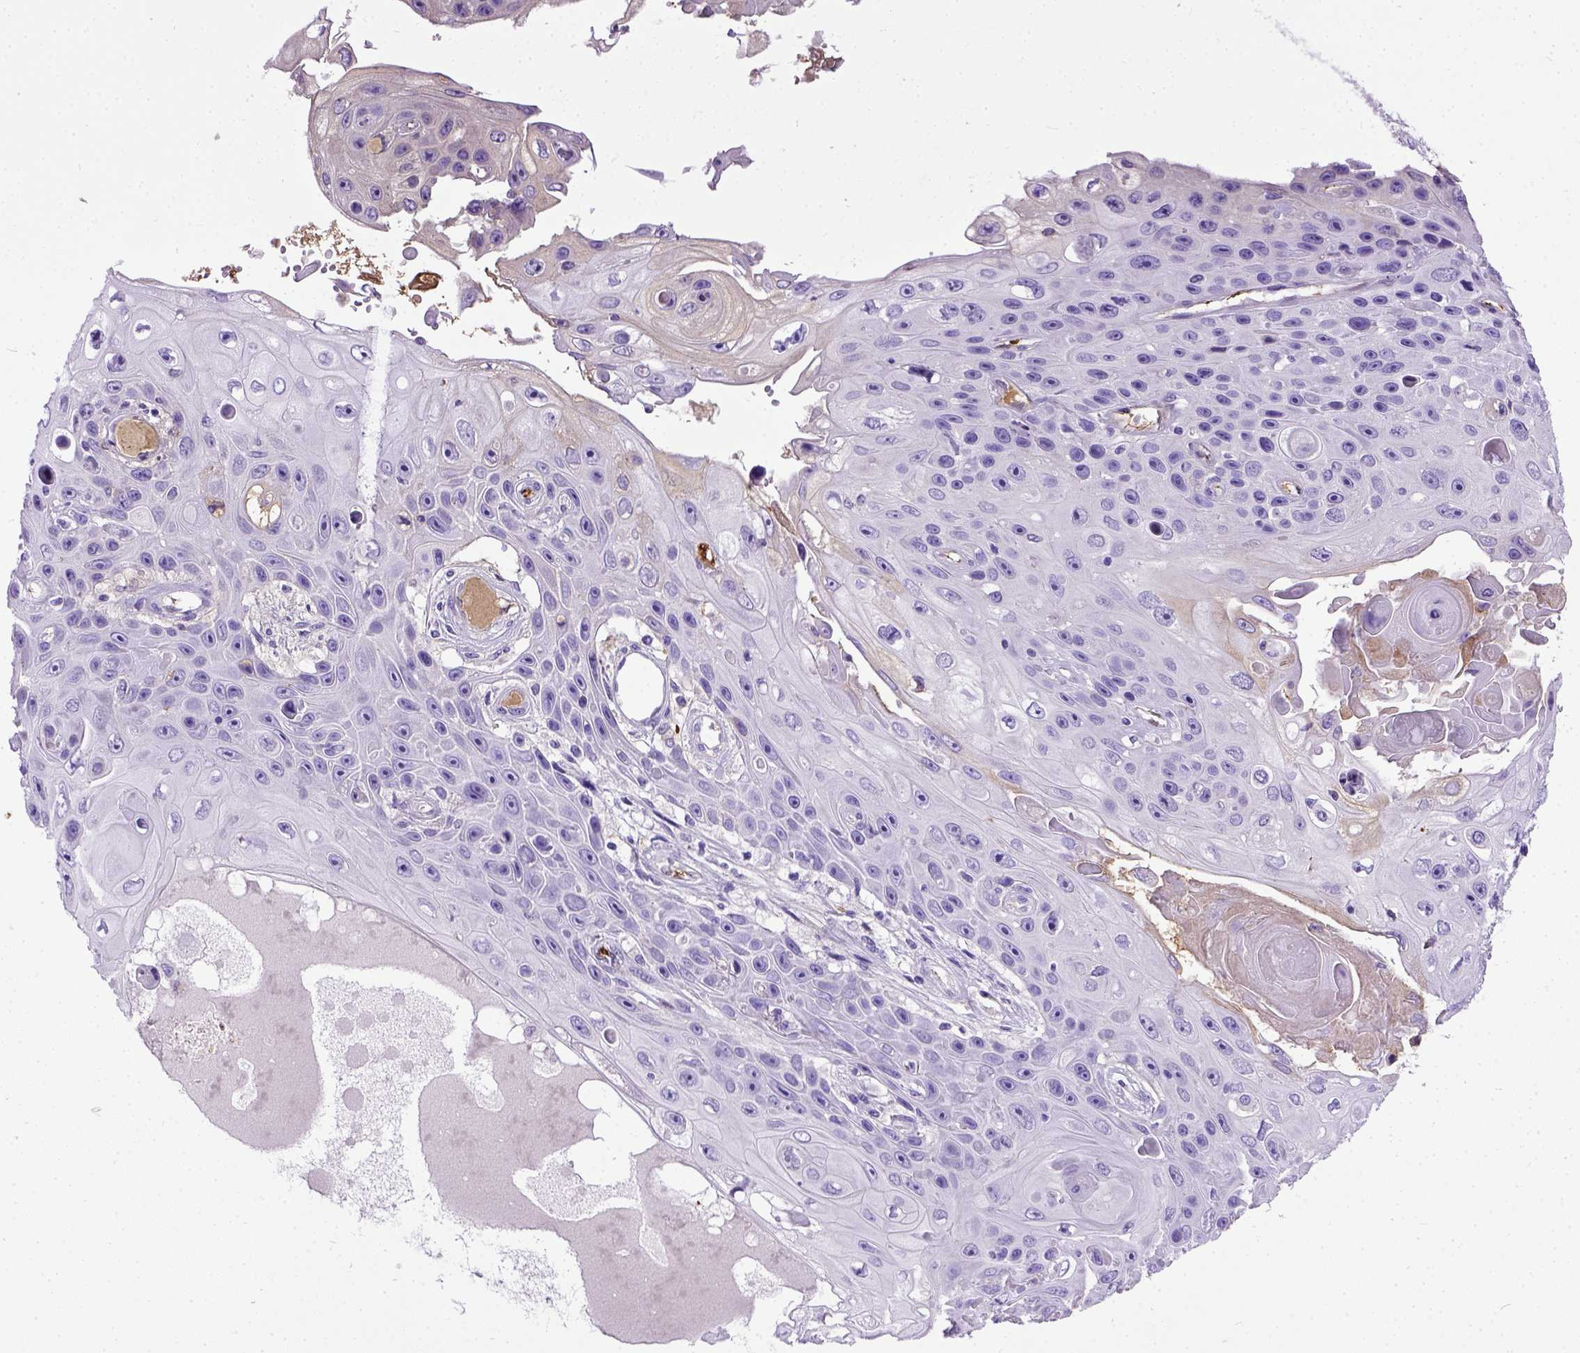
{"staining": {"intensity": "negative", "quantity": "none", "location": "none"}, "tissue": "skin cancer", "cell_type": "Tumor cells", "image_type": "cancer", "snomed": [{"axis": "morphology", "description": "Squamous cell carcinoma, NOS"}, {"axis": "topography", "description": "Skin"}], "caption": "Tumor cells are negative for protein expression in human squamous cell carcinoma (skin).", "gene": "ADAMTS8", "patient": {"sex": "male", "age": 82}}